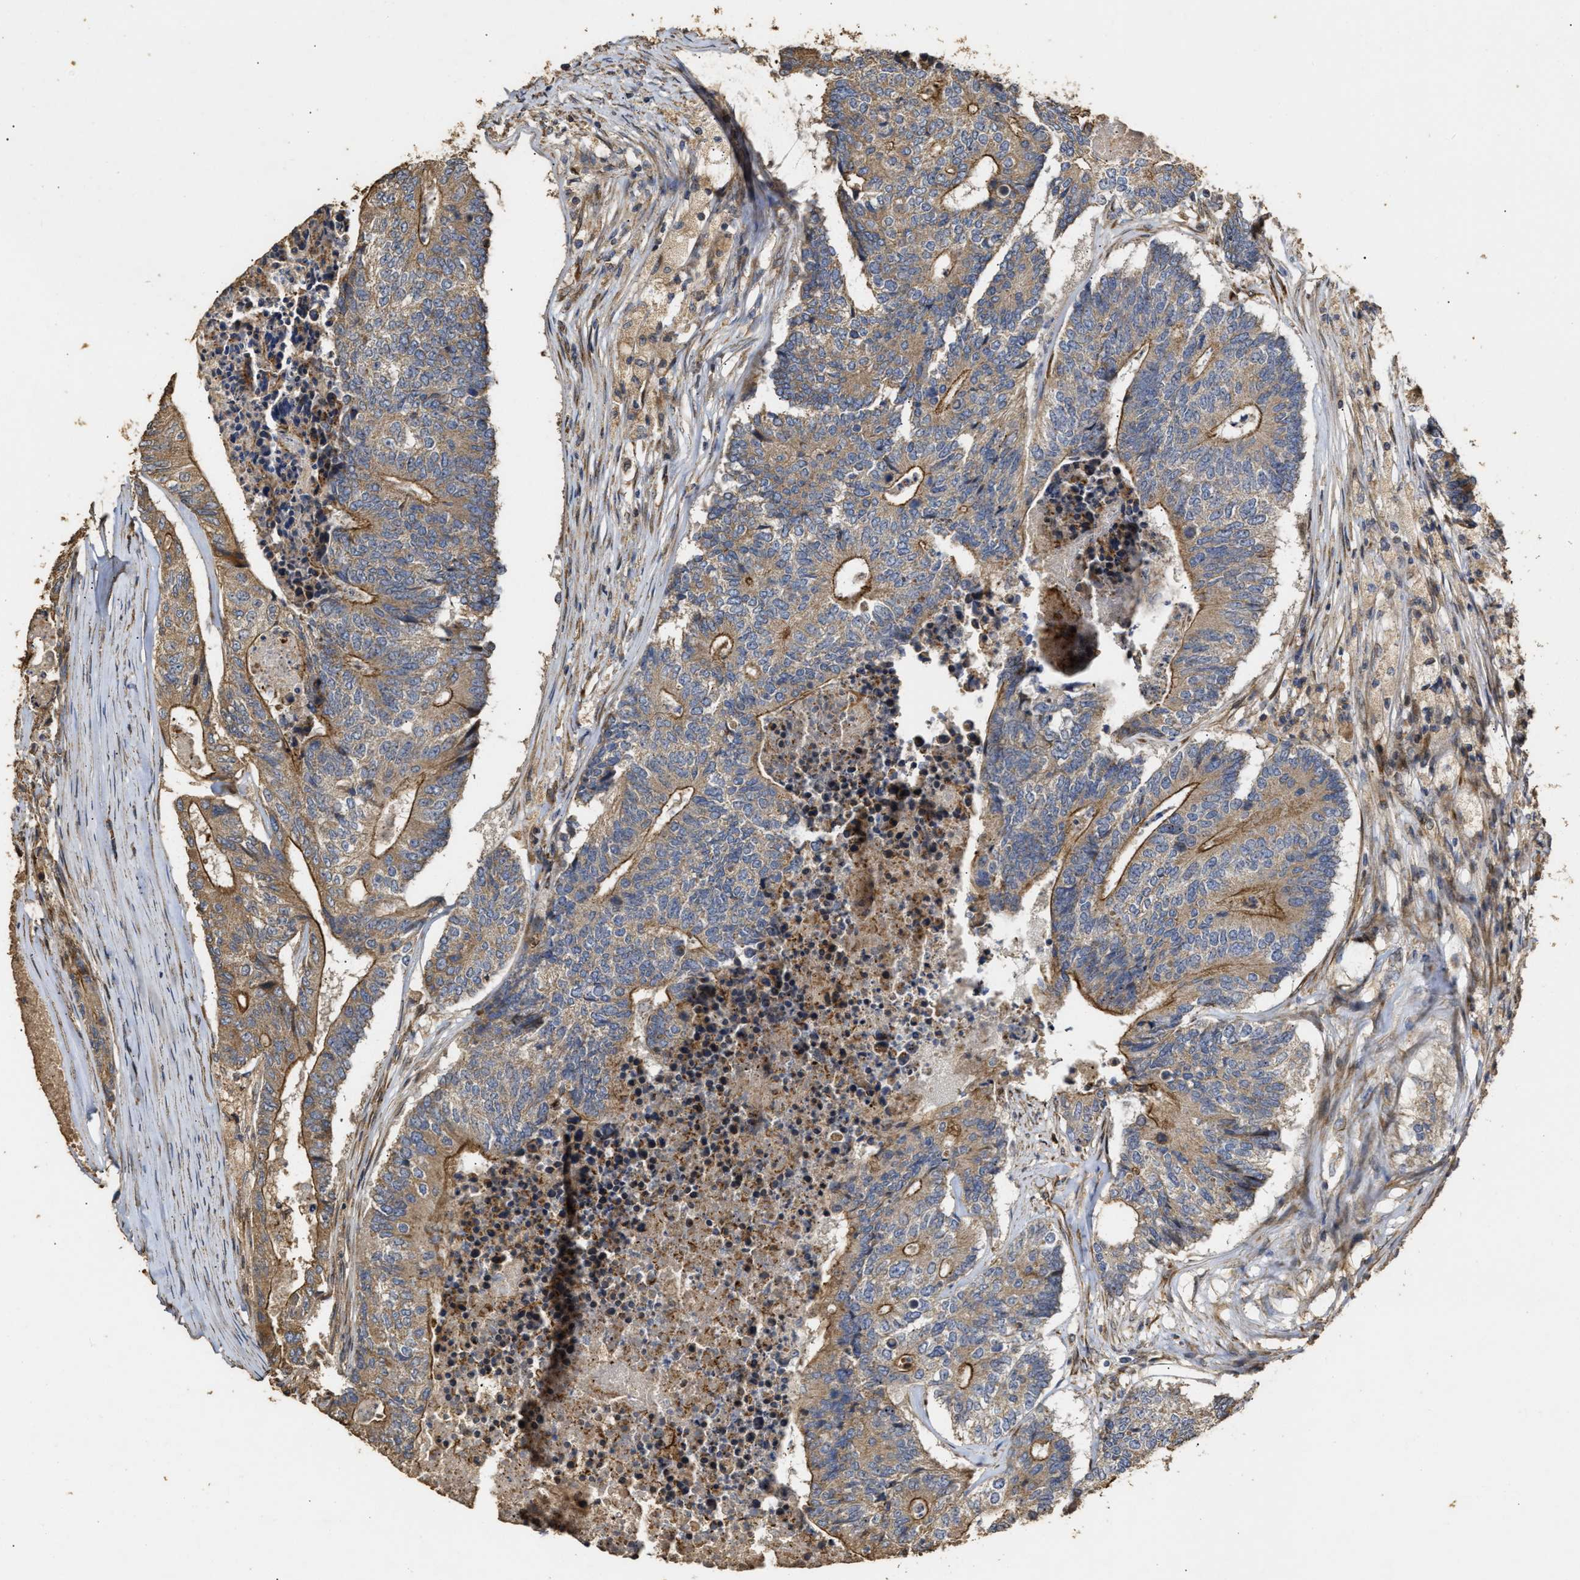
{"staining": {"intensity": "moderate", "quantity": ">75%", "location": "cytoplasmic/membranous"}, "tissue": "colorectal cancer", "cell_type": "Tumor cells", "image_type": "cancer", "snomed": [{"axis": "morphology", "description": "Adenocarcinoma, NOS"}, {"axis": "topography", "description": "Colon"}], "caption": "Human colorectal adenocarcinoma stained for a protein (brown) demonstrates moderate cytoplasmic/membranous positive expression in about >75% of tumor cells.", "gene": "NAV1", "patient": {"sex": "female", "age": 67}}